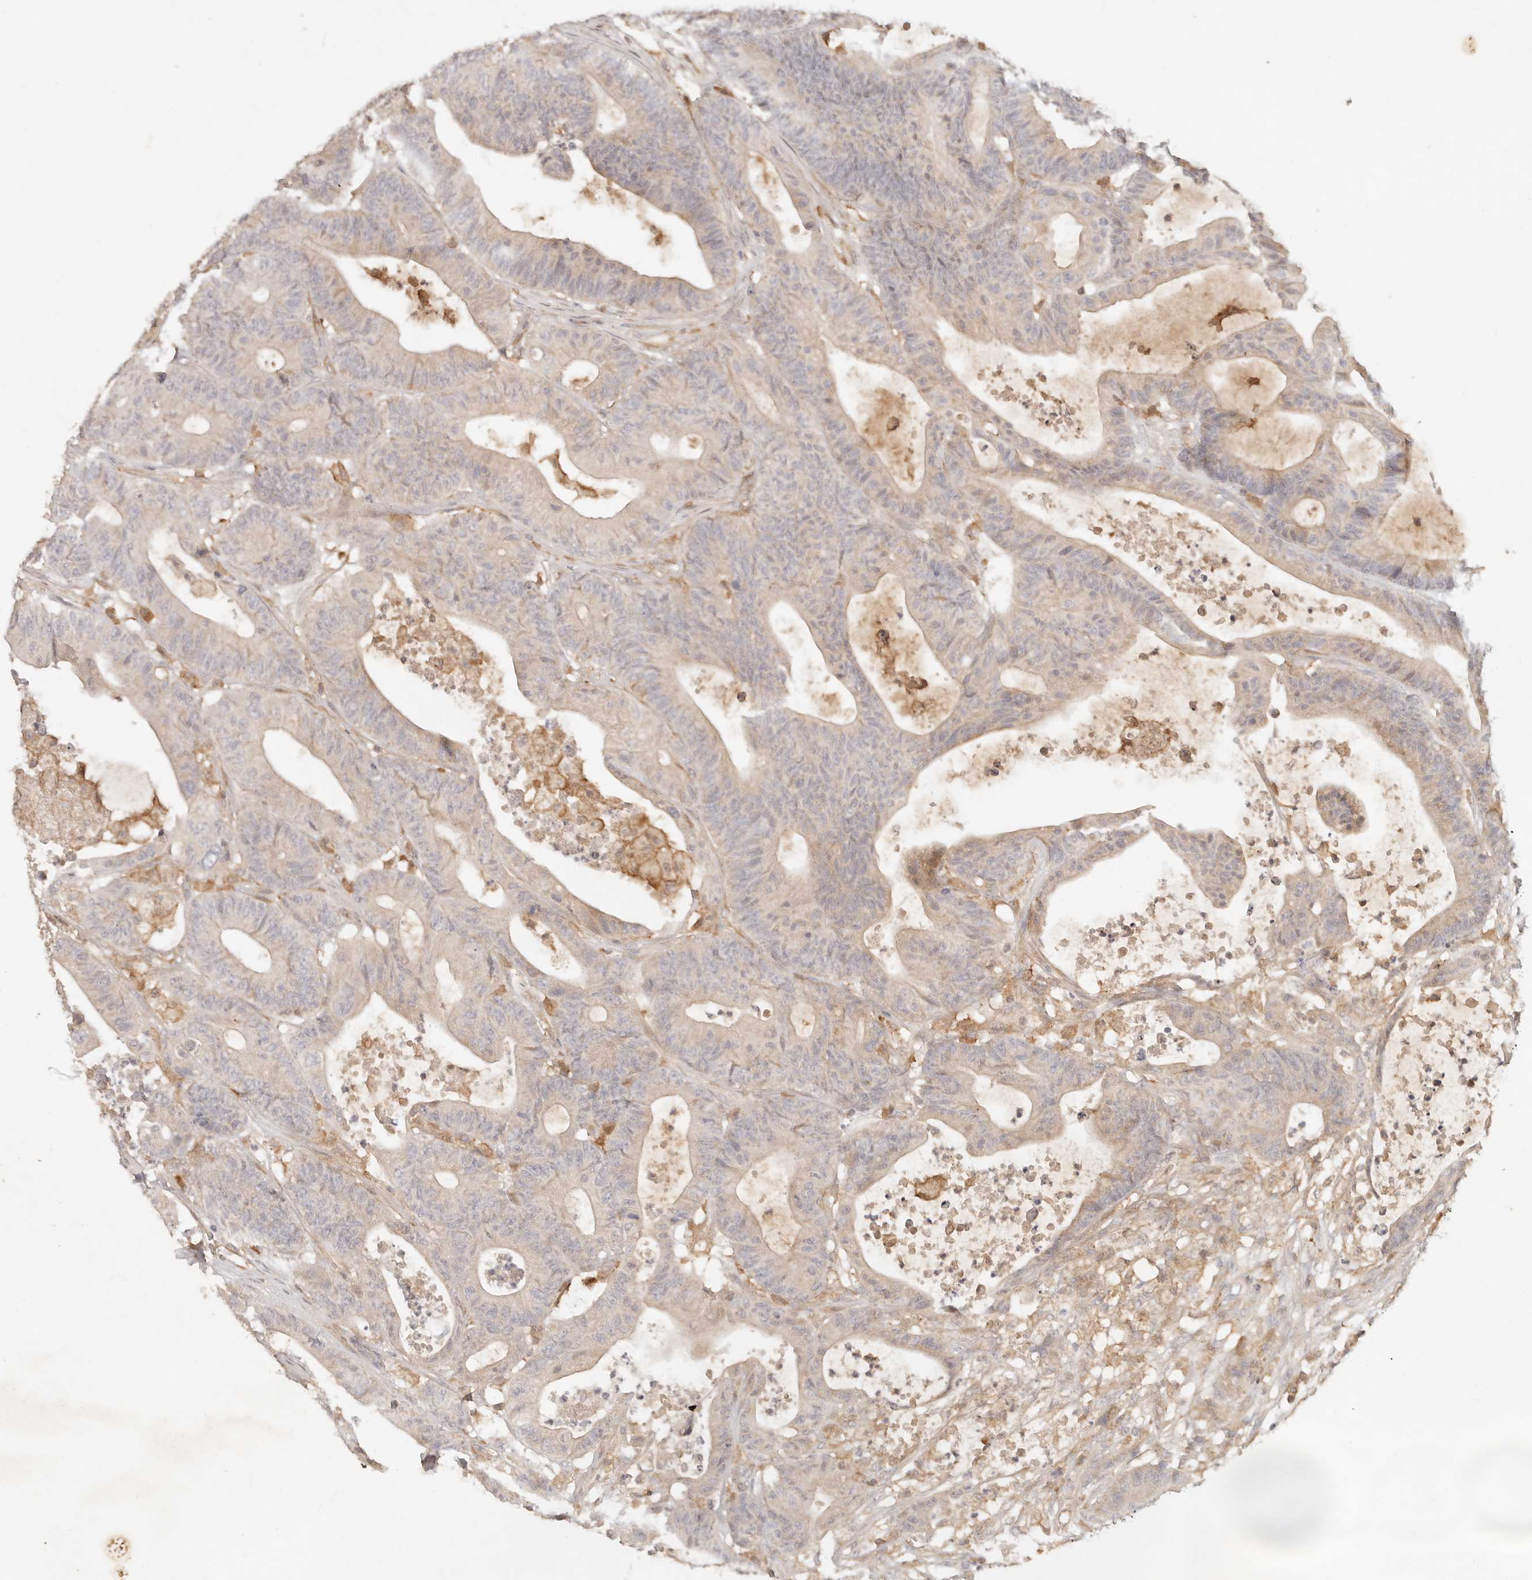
{"staining": {"intensity": "weak", "quantity": "25%-75%", "location": "cytoplasmic/membranous"}, "tissue": "colorectal cancer", "cell_type": "Tumor cells", "image_type": "cancer", "snomed": [{"axis": "morphology", "description": "Adenocarcinoma, NOS"}, {"axis": "topography", "description": "Colon"}], "caption": "This image reveals colorectal cancer stained with IHC to label a protein in brown. The cytoplasmic/membranous of tumor cells show weak positivity for the protein. Nuclei are counter-stained blue.", "gene": "NECAP2", "patient": {"sex": "female", "age": 84}}